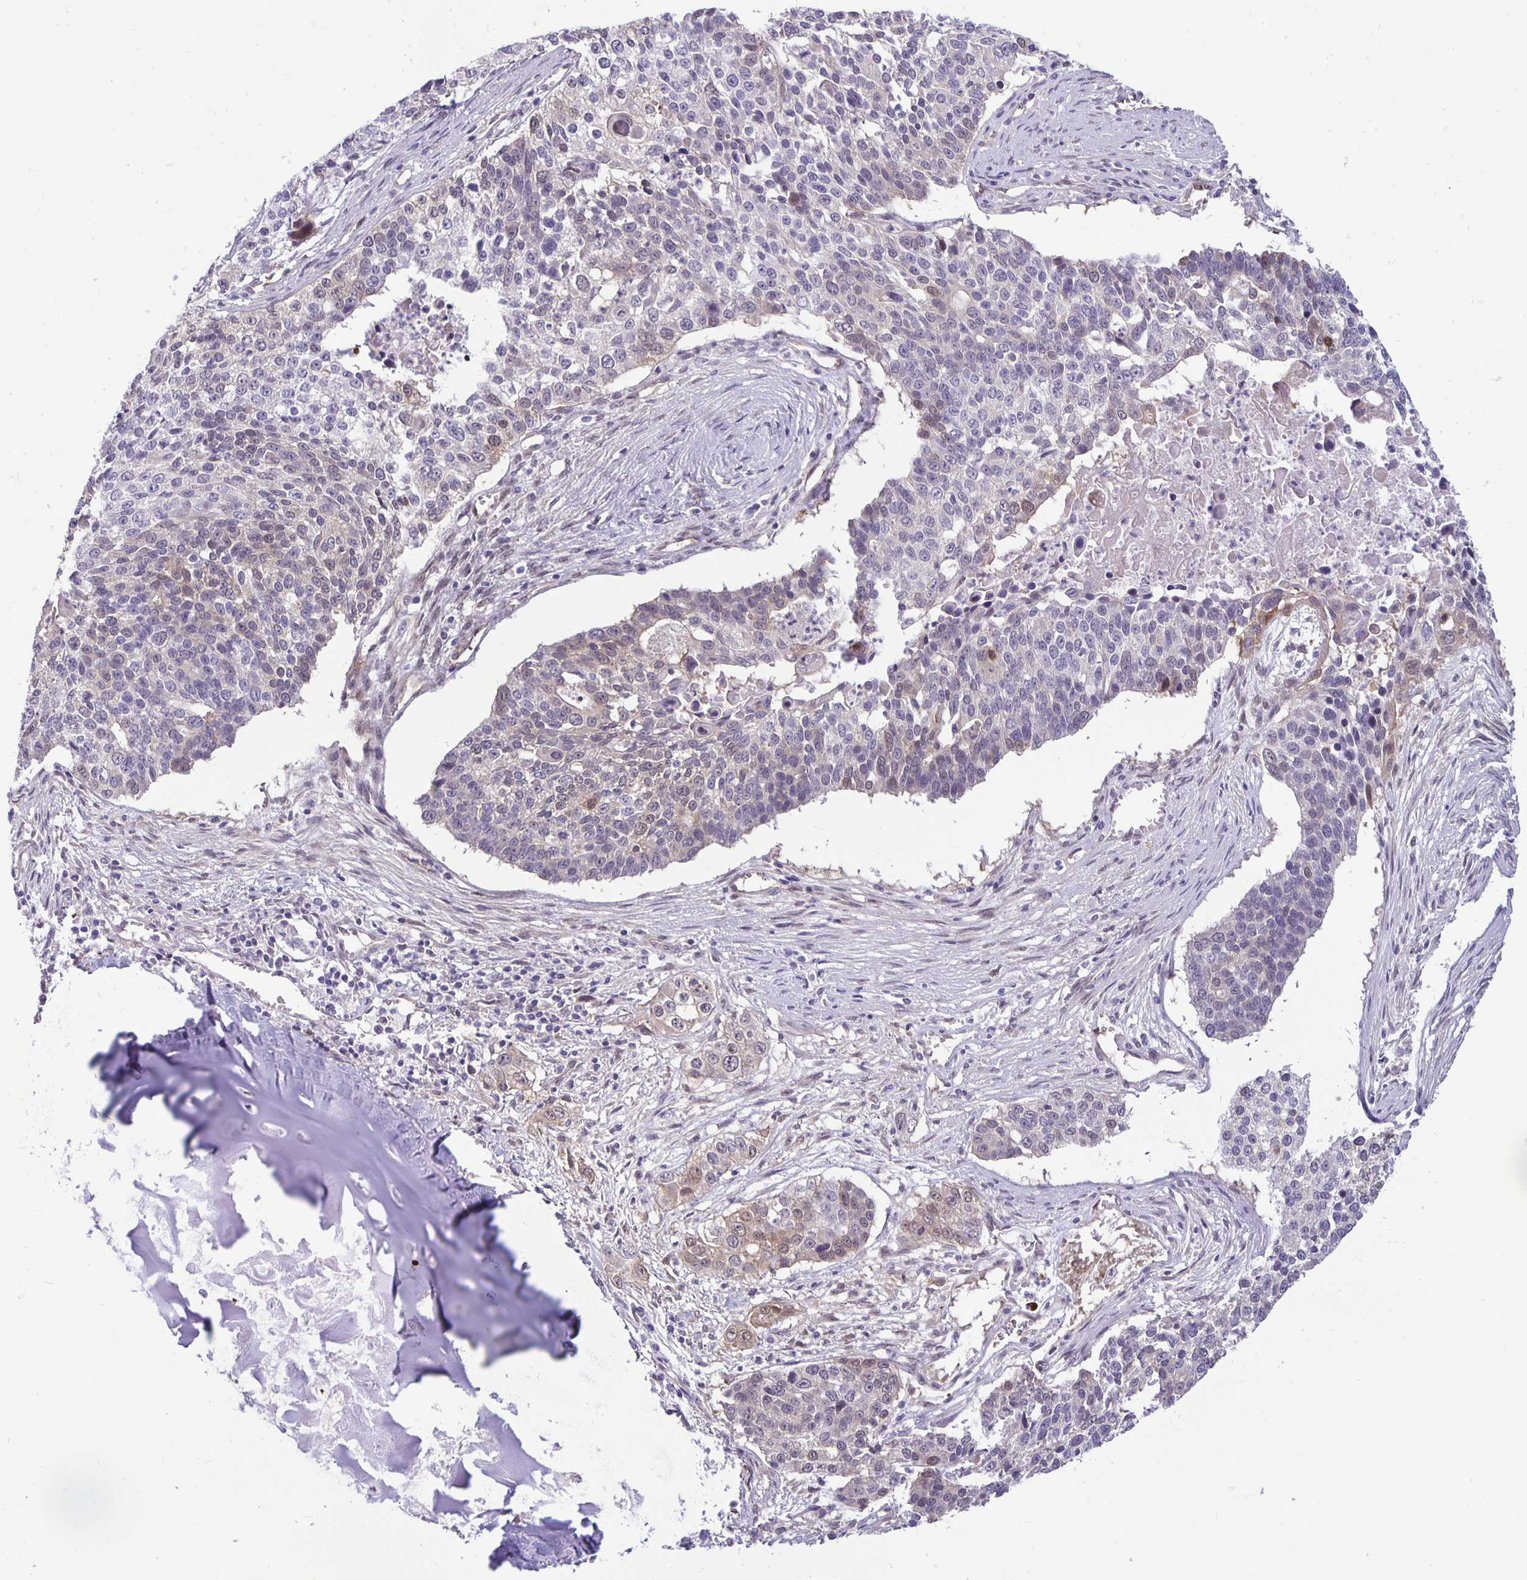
{"staining": {"intensity": "weak", "quantity": "<25%", "location": "cytoplasmic/membranous"}, "tissue": "lung cancer", "cell_type": "Tumor cells", "image_type": "cancer", "snomed": [{"axis": "morphology", "description": "Squamous cell carcinoma, NOS"}, {"axis": "morphology", "description": "Squamous cell carcinoma, metastatic, NOS"}, {"axis": "topography", "description": "Lung"}, {"axis": "topography", "description": "Pleura, NOS"}], "caption": "Immunohistochemistry (IHC) of human lung metastatic squamous cell carcinoma reveals no positivity in tumor cells. (Stains: DAB (3,3'-diaminobenzidine) immunohistochemistry with hematoxylin counter stain, Microscopy: brightfield microscopy at high magnification).", "gene": "TAX1BP3", "patient": {"sex": "male", "age": 72}}